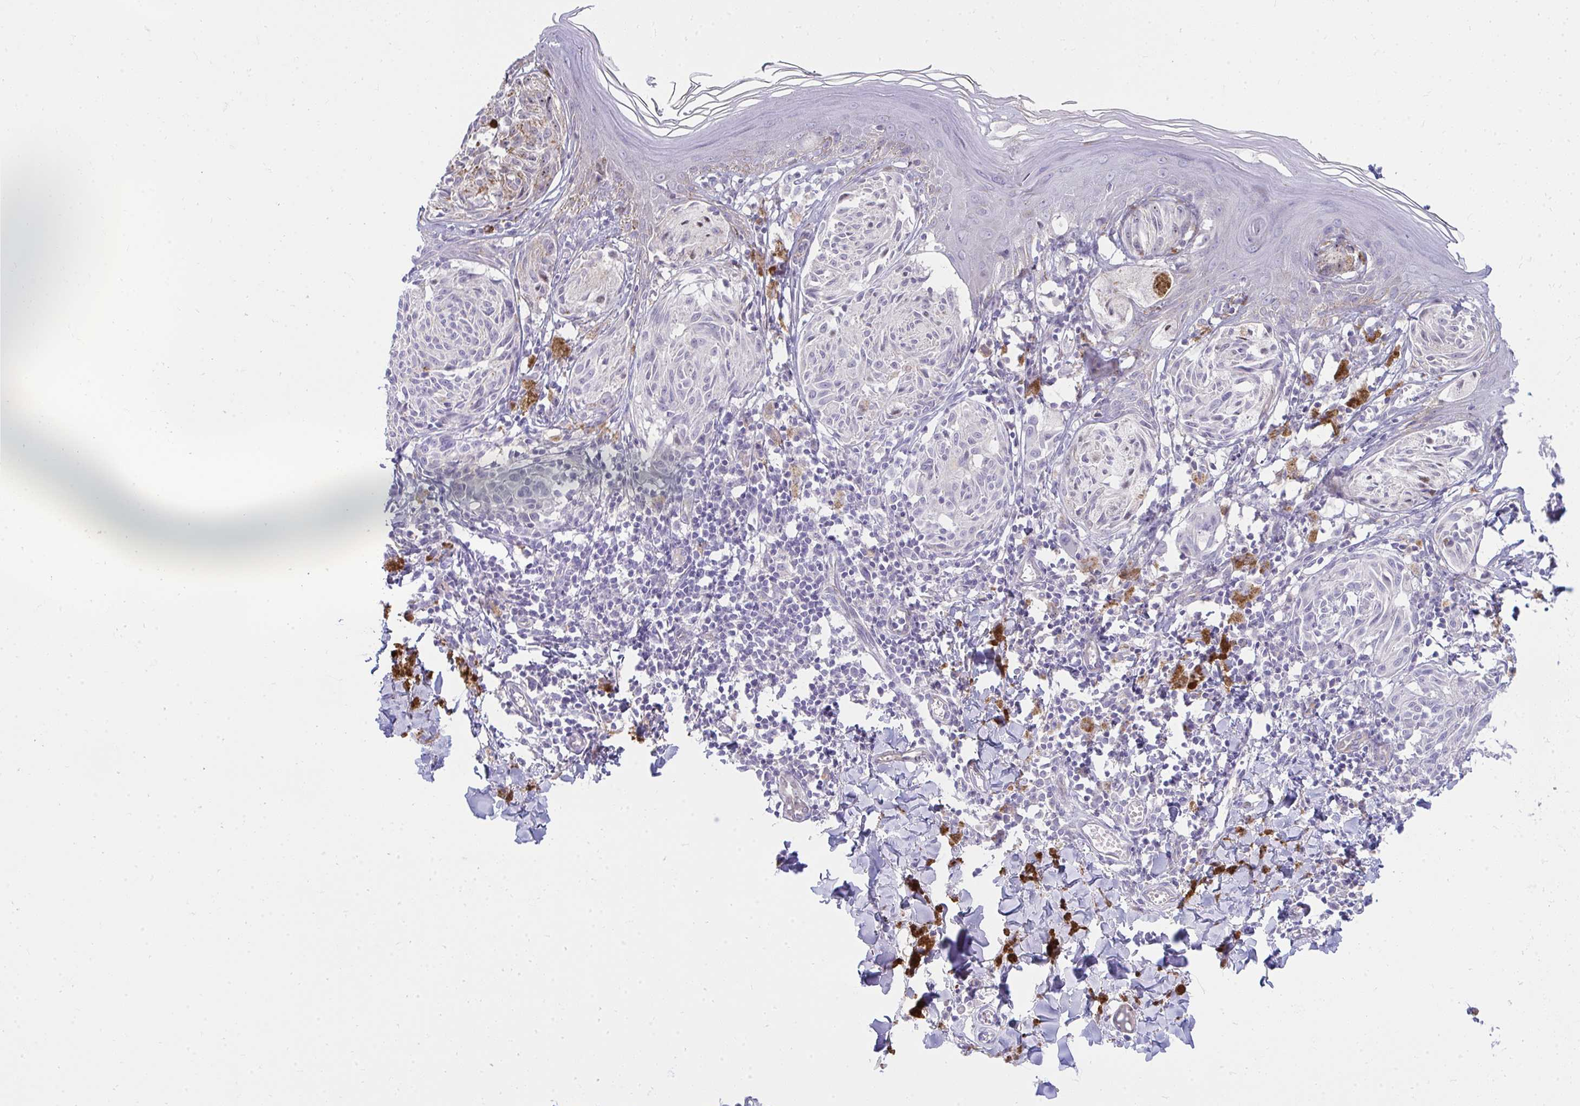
{"staining": {"intensity": "negative", "quantity": "none", "location": "none"}, "tissue": "melanoma", "cell_type": "Tumor cells", "image_type": "cancer", "snomed": [{"axis": "morphology", "description": "Malignant melanoma, NOS"}, {"axis": "topography", "description": "Skin"}], "caption": "This image is of malignant melanoma stained with IHC to label a protein in brown with the nuclei are counter-stained blue. There is no expression in tumor cells.", "gene": "LRRC36", "patient": {"sex": "female", "age": 38}}